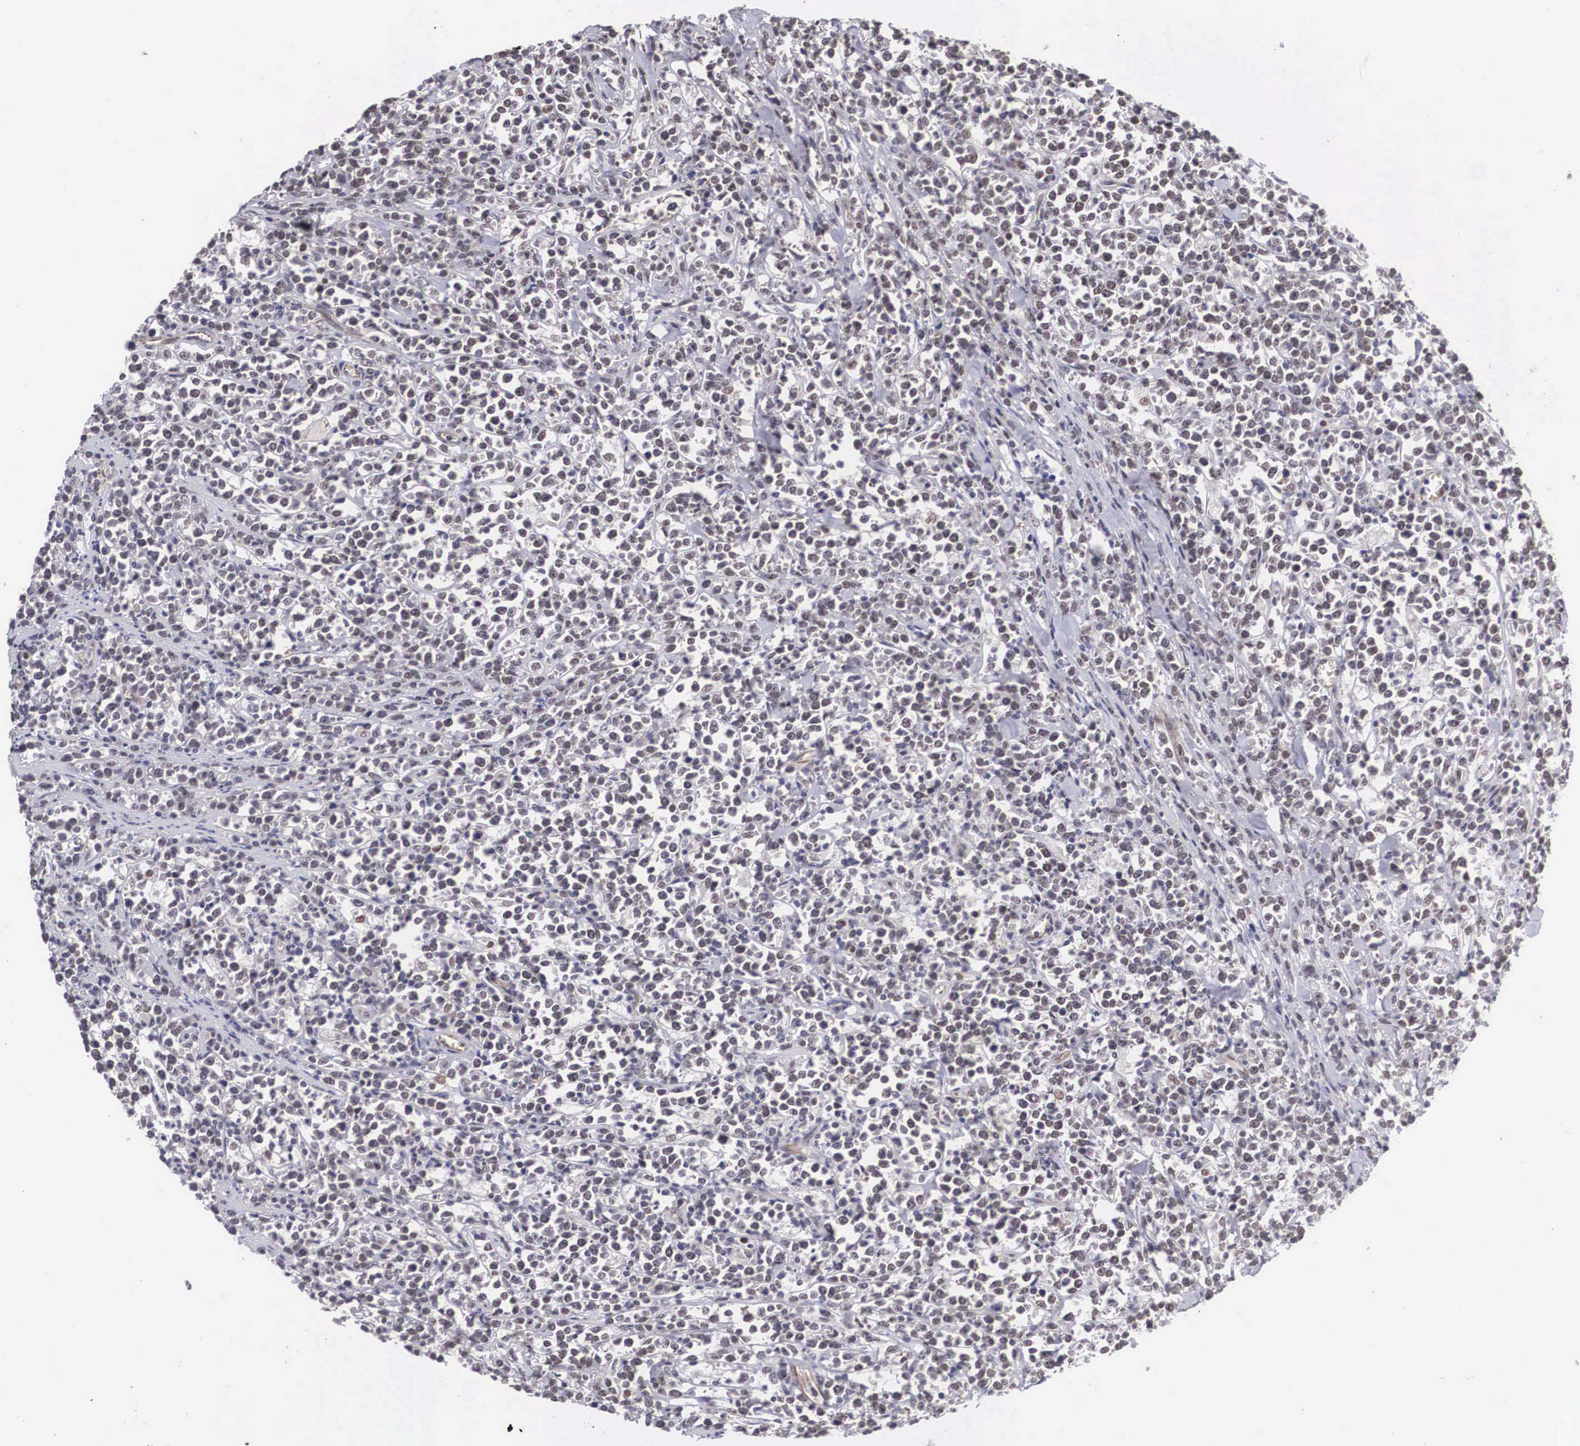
{"staining": {"intensity": "negative", "quantity": "none", "location": "none"}, "tissue": "lymphoma", "cell_type": "Tumor cells", "image_type": "cancer", "snomed": [{"axis": "morphology", "description": "Malignant lymphoma, non-Hodgkin's type, High grade"}, {"axis": "topography", "description": "Small intestine"}, {"axis": "topography", "description": "Colon"}], "caption": "This histopathology image is of lymphoma stained with immunohistochemistry to label a protein in brown with the nuclei are counter-stained blue. There is no positivity in tumor cells. Brightfield microscopy of immunohistochemistry (IHC) stained with DAB (brown) and hematoxylin (blue), captured at high magnification.", "gene": "MORC2", "patient": {"sex": "male", "age": 8}}